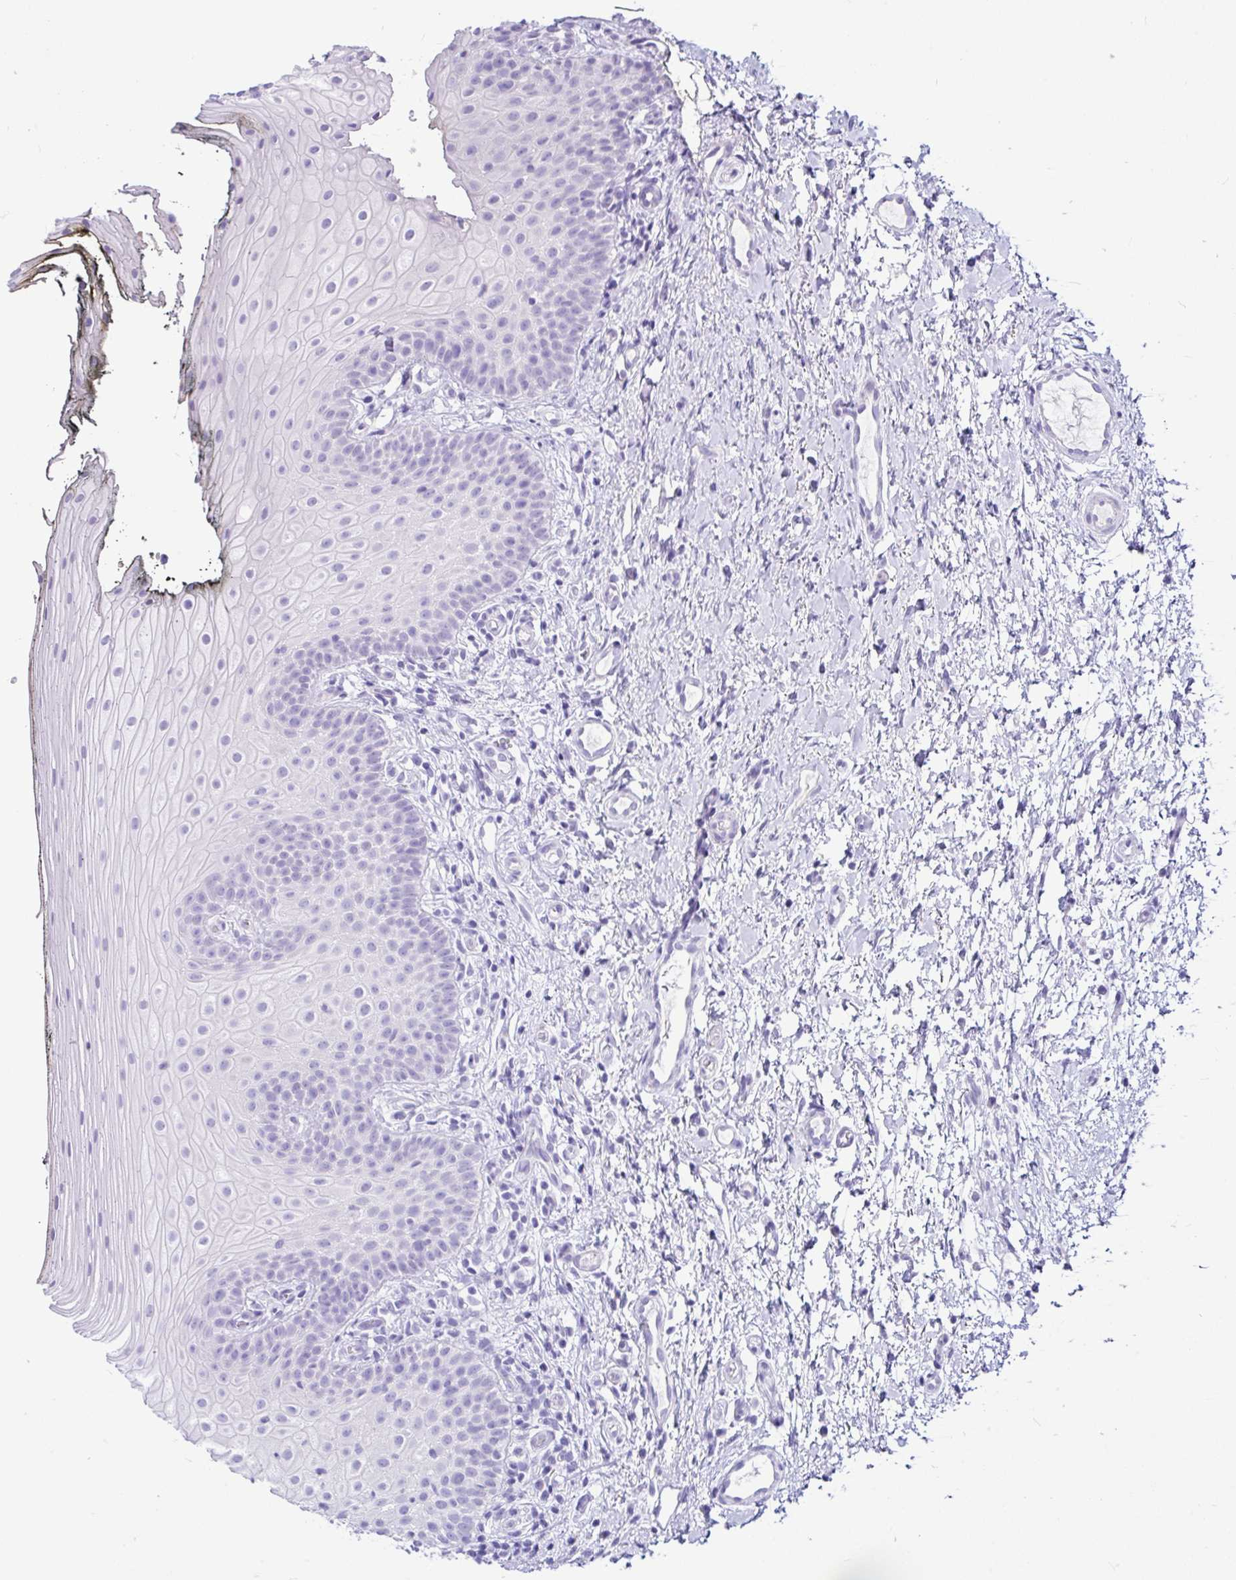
{"staining": {"intensity": "negative", "quantity": "none", "location": "none"}, "tissue": "oral mucosa", "cell_type": "Squamous epithelial cells", "image_type": "normal", "snomed": [{"axis": "morphology", "description": "Normal tissue, NOS"}, {"axis": "topography", "description": "Oral tissue"}], "caption": "Immunohistochemical staining of benign human oral mucosa displays no significant staining in squamous epithelial cells.", "gene": "CYP19A1", "patient": {"sex": "male", "age": 75}}